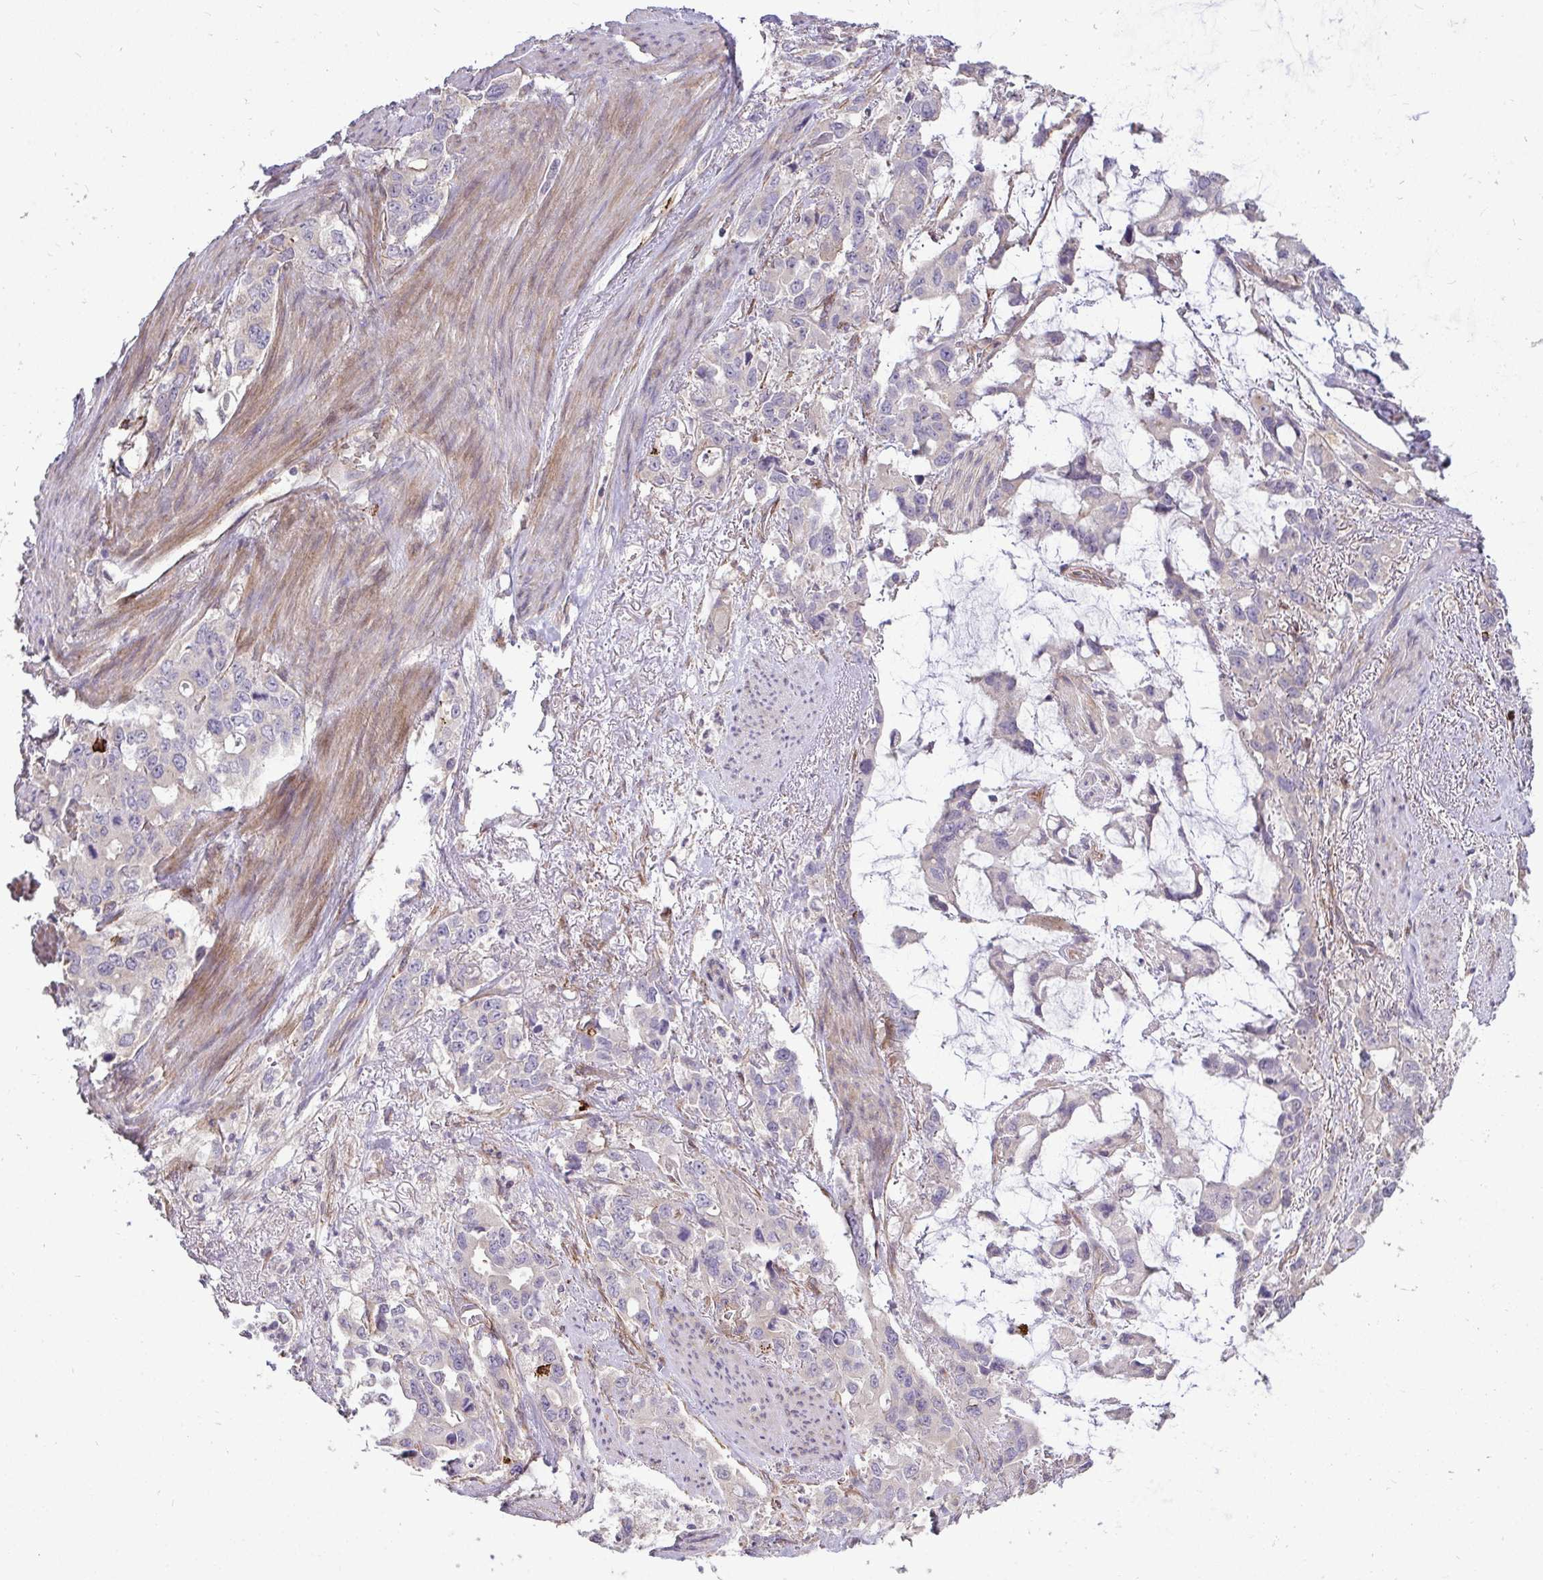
{"staining": {"intensity": "negative", "quantity": "none", "location": "none"}, "tissue": "stomach cancer", "cell_type": "Tumor cells", "image_type": "cancer", "snomed": [{"axis": "morphology", "description": "Adenocarcinoma, NOS"}, {"axis": "topography", "description": "Stomach, upper"}], "caption": "Tumor cells are negative for protein expression in human stomach adenocarcinoma. (DAB IHC visualized using brightfield microscopy, high magnification).", "gene": "SH2D1B", "patient": {"sex": "male", "age": 85}}